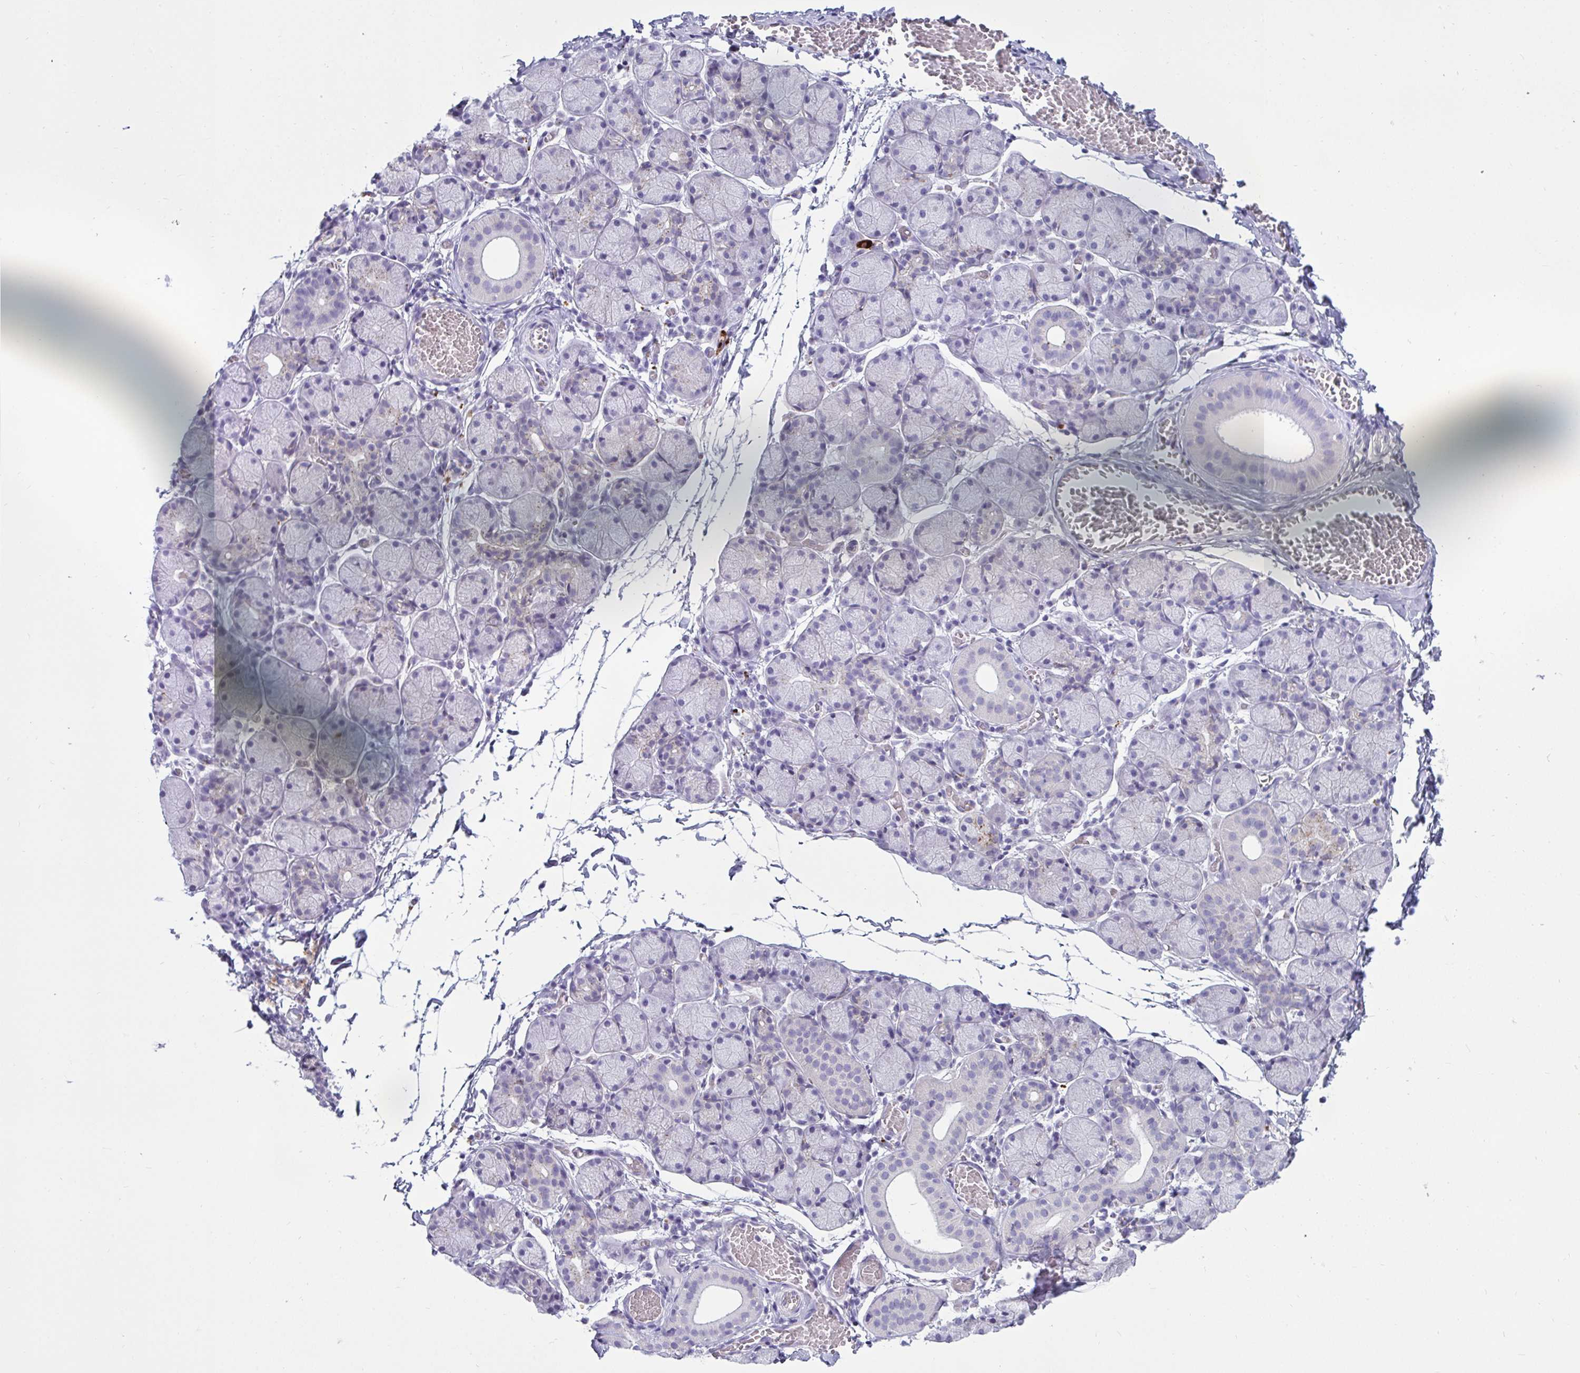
{"staining": {"intensity": "moderate", "quantity": "<25%", "location": "cytoplasmic/membranous"}, "tissue": "salivary gland", "cell_type": "Glandular cells", "image_type": "normal", "snomed": [{"axis": "morphology", "description": "Normal tissue, NOS"}, {"axis": "topography", "description": "Salivary gland"}], "caption": "Immunohistochemistry (DAB) staining of unremarkable salivary gland demonstrates moderate cytoplasmic/membranous protein expression in approximately <25% of glandular cells.", "gene": "CTSZ", "patient": {"sex": "female", "age": 24}}